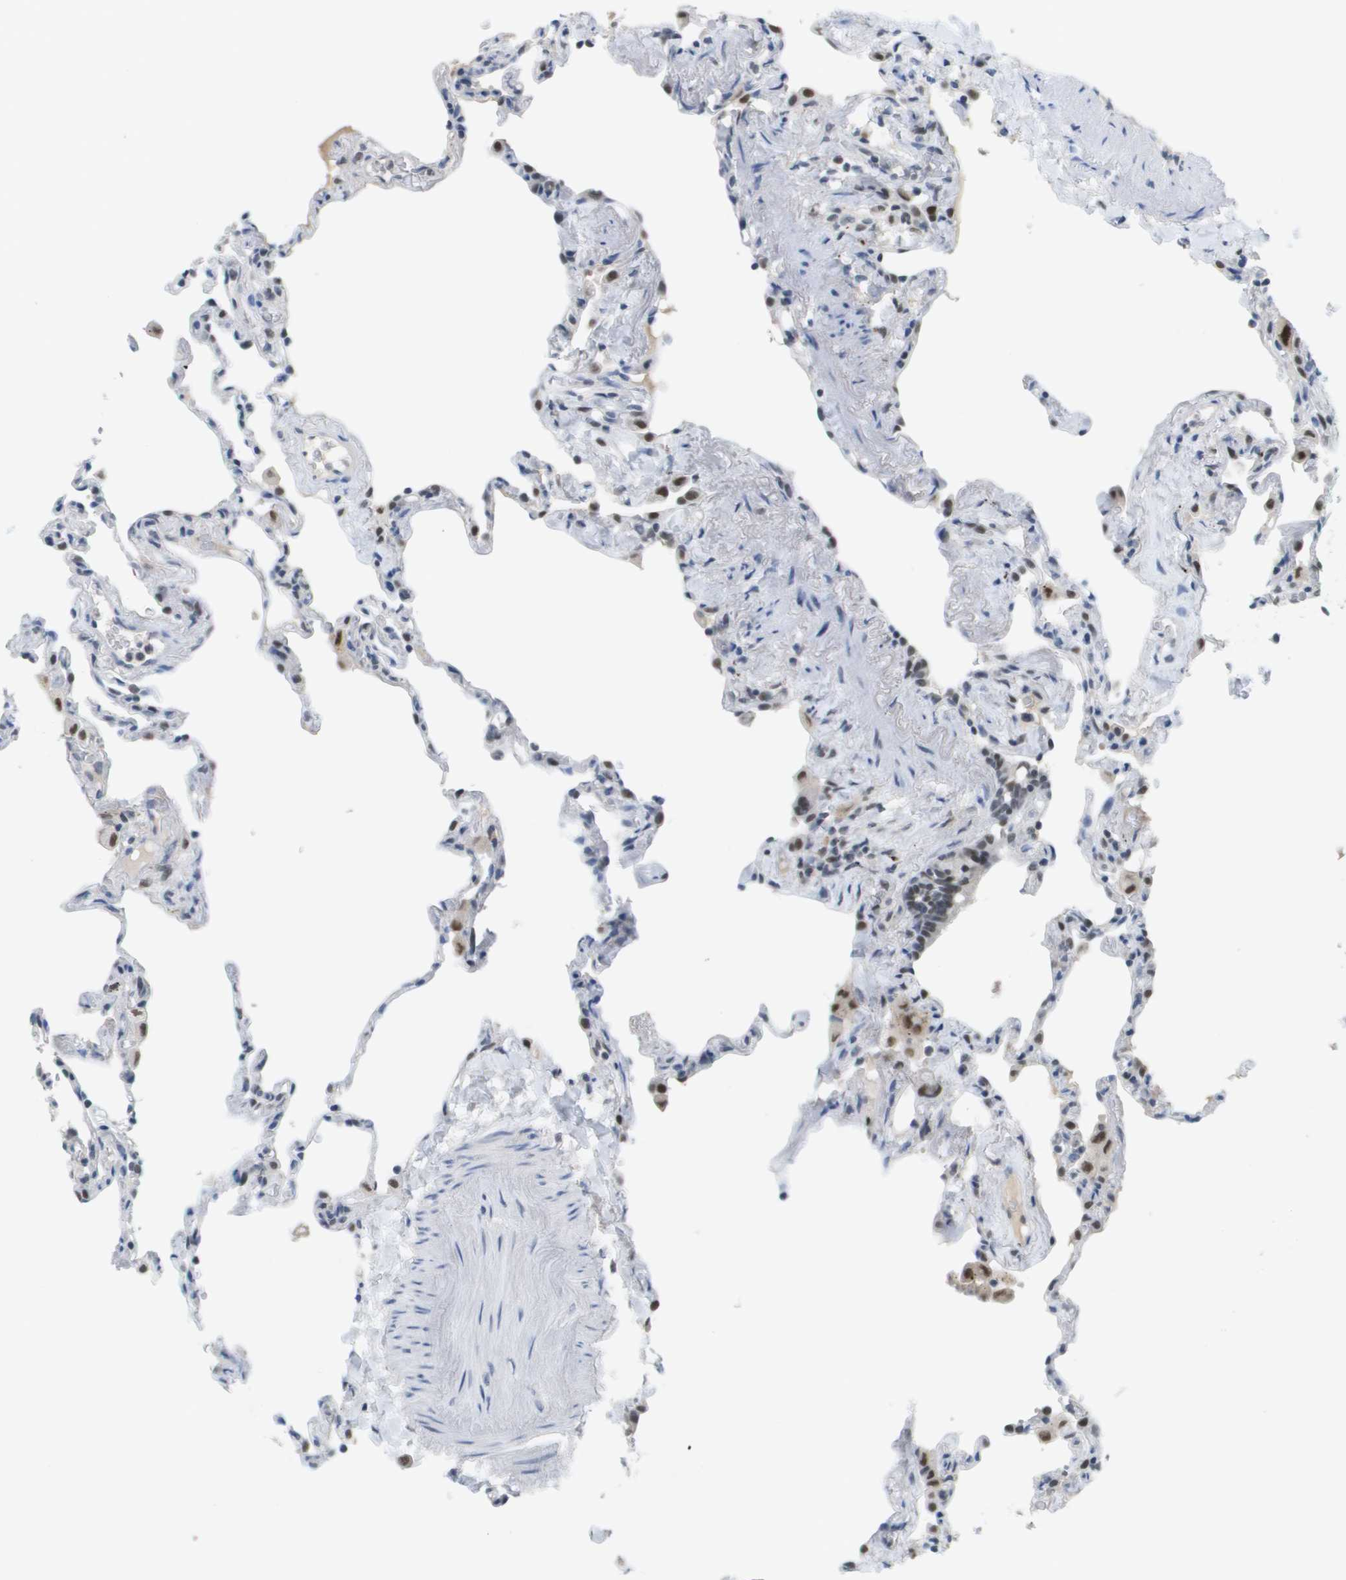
{"staining": {"intensity": "moderate", "quantity": "<25%", "location": "nuclear"}, "tissue": "lung", "cell_type": "Alveolar cells", "image_type": "normal", "snomed": [{"axis": "morphology", "description": "Normal tissue, NOS"}, {"axis": "topography", "description": "Lung"}], "caption": "Protein positivity by IHC shows moderate nuclear expression in about <25% of alveolar cells in normal lung. (DAB IHC, brown staining for protein, blue staining for nuclei).", "gene": "TP53RK", "patient": {"sex": "male", "age": 59}}